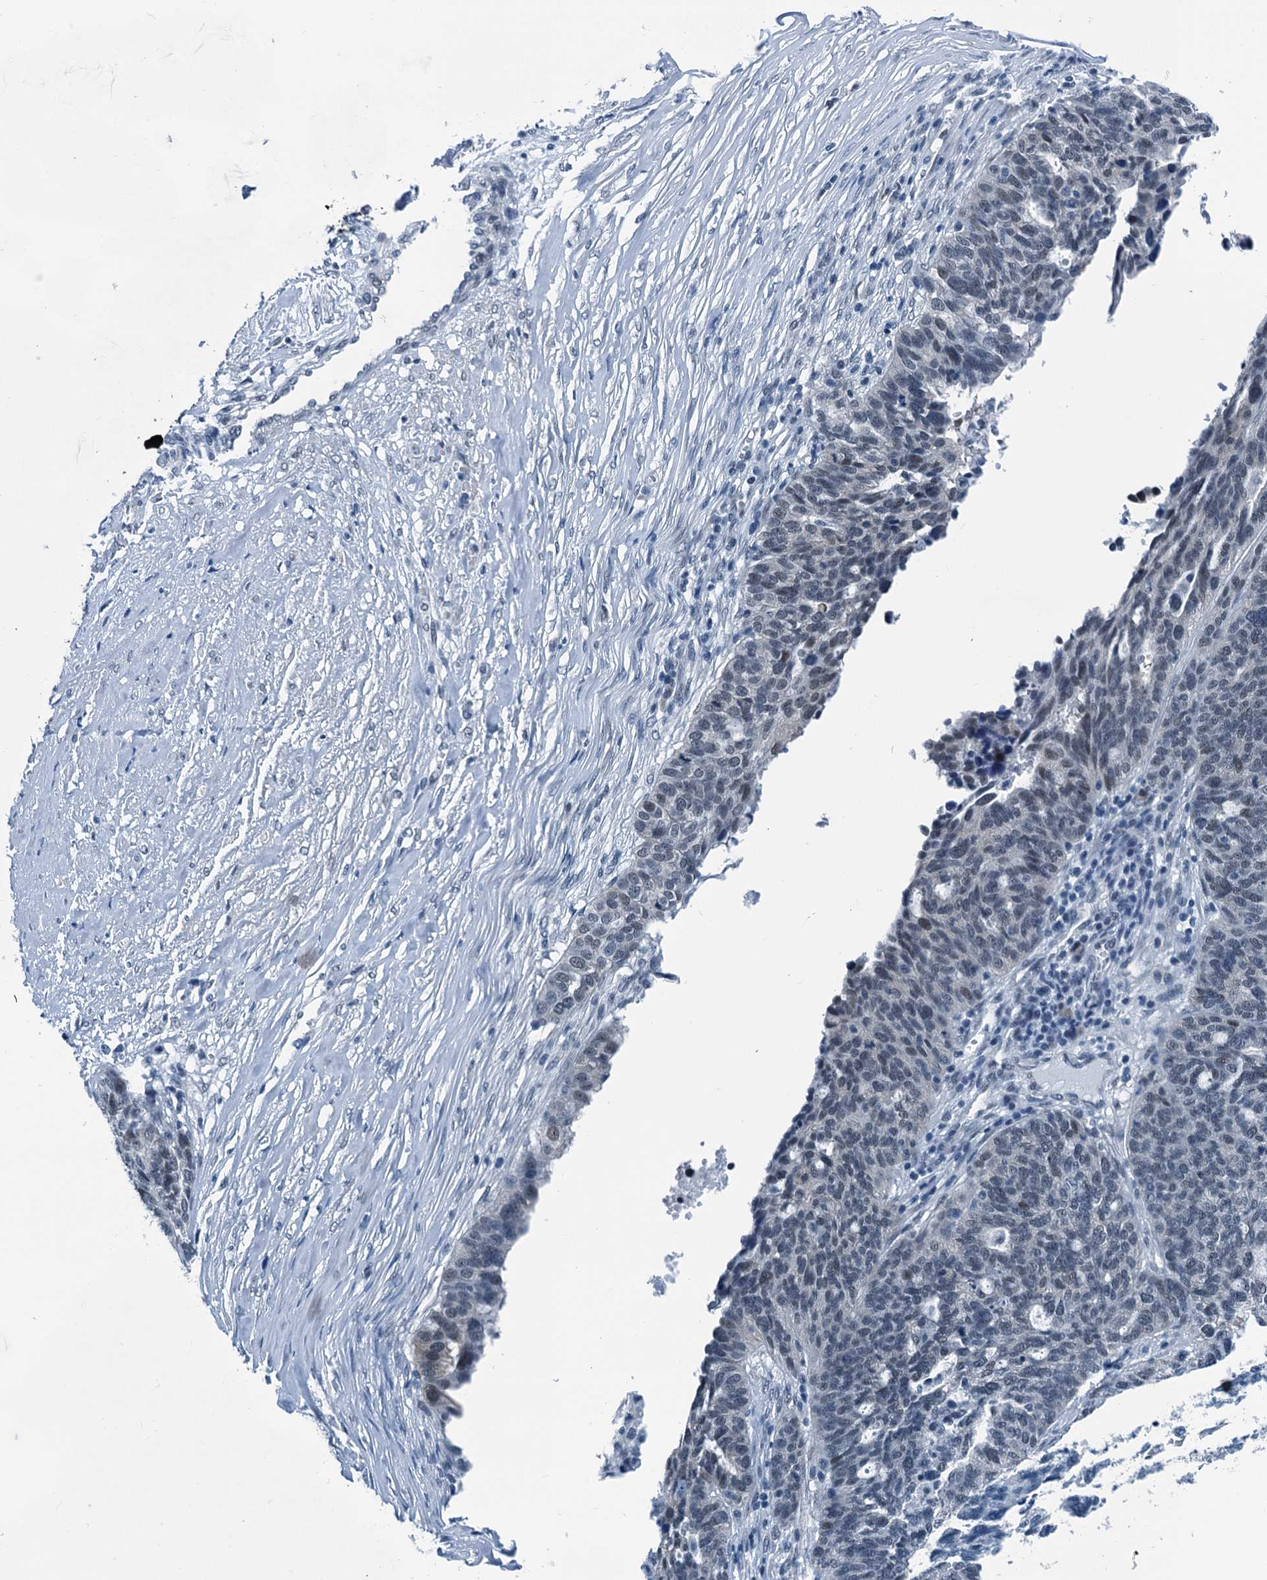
{"staining": {"intensity": "negative", "quantity": "none", "location": "none"}, "tissue": "ovarian cancer", "cell_type": "Tumor cells", "image_type": "cancer", "snomed": [{"axis": "morphology", "description": "Cystadenocarcinoma, serous, NOS"}, {"axis": "topography", "description": "Ovary"}], "caption": "The photomicrograph demonstrates no significant staining in tumor cells of serous cystadenocarcinoma (ovarian).", "gene": "TRPT1", "patient": {"sex": "female", "age": 59}}